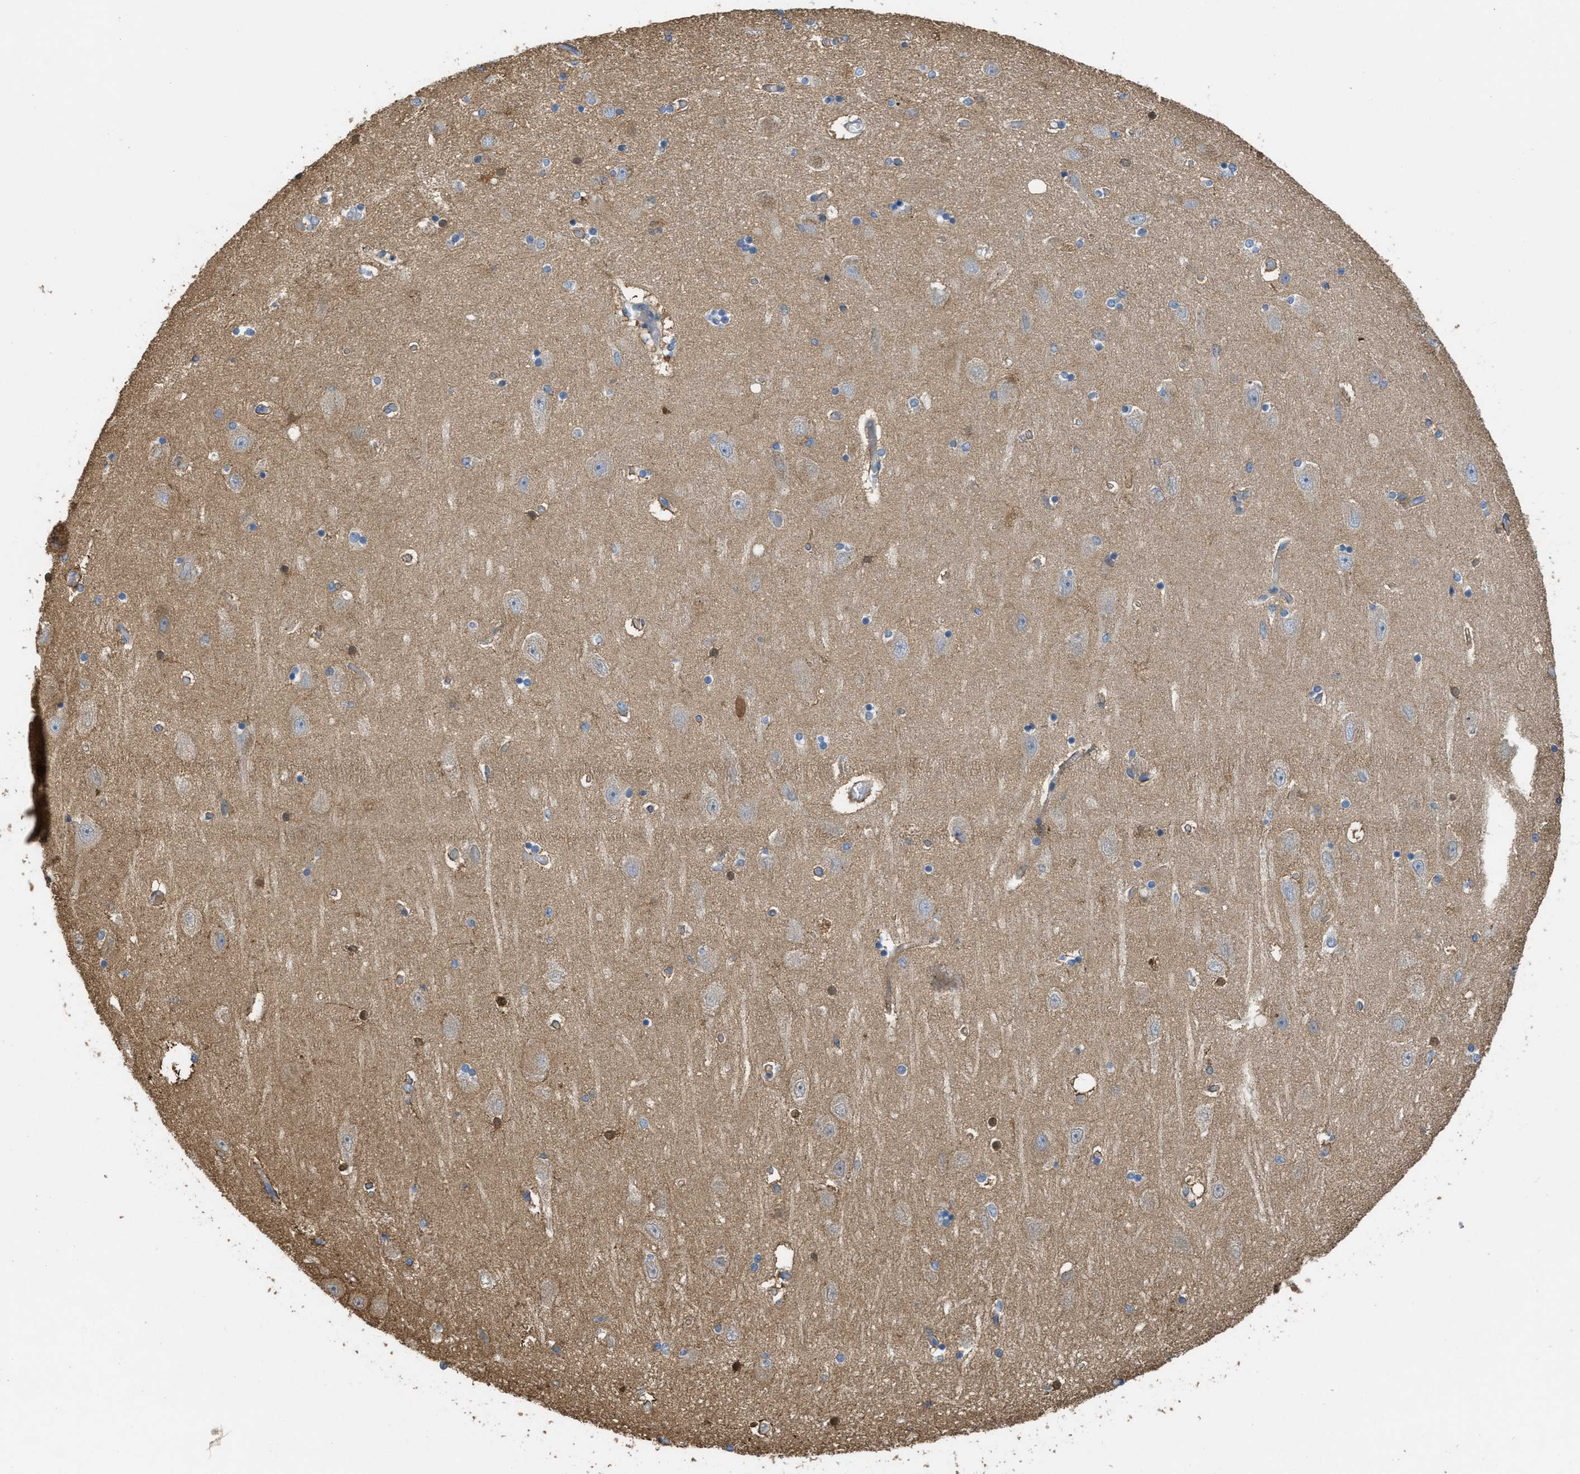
{"staining": {"intensity": "weak", "quantity": "25%-75%", "location": "cytoplasmic/membranous"}, "tissue": "hippocampus", "cell_type": "Glial cells", "image_type": "normal", "snomed": [{"axis": "morphology", "description": "Normal tissue, NOS"}, {"axis": "topography", "description": "Hippocampus"}], "caption": "Hippocampus stained for a protein (brown) exhibits weak cytoplasmic/membranous positive expression in approximately 25%-75% of glial cells.", "gene": "UBA5", "patient": {"sex": "female", "age": 54}}